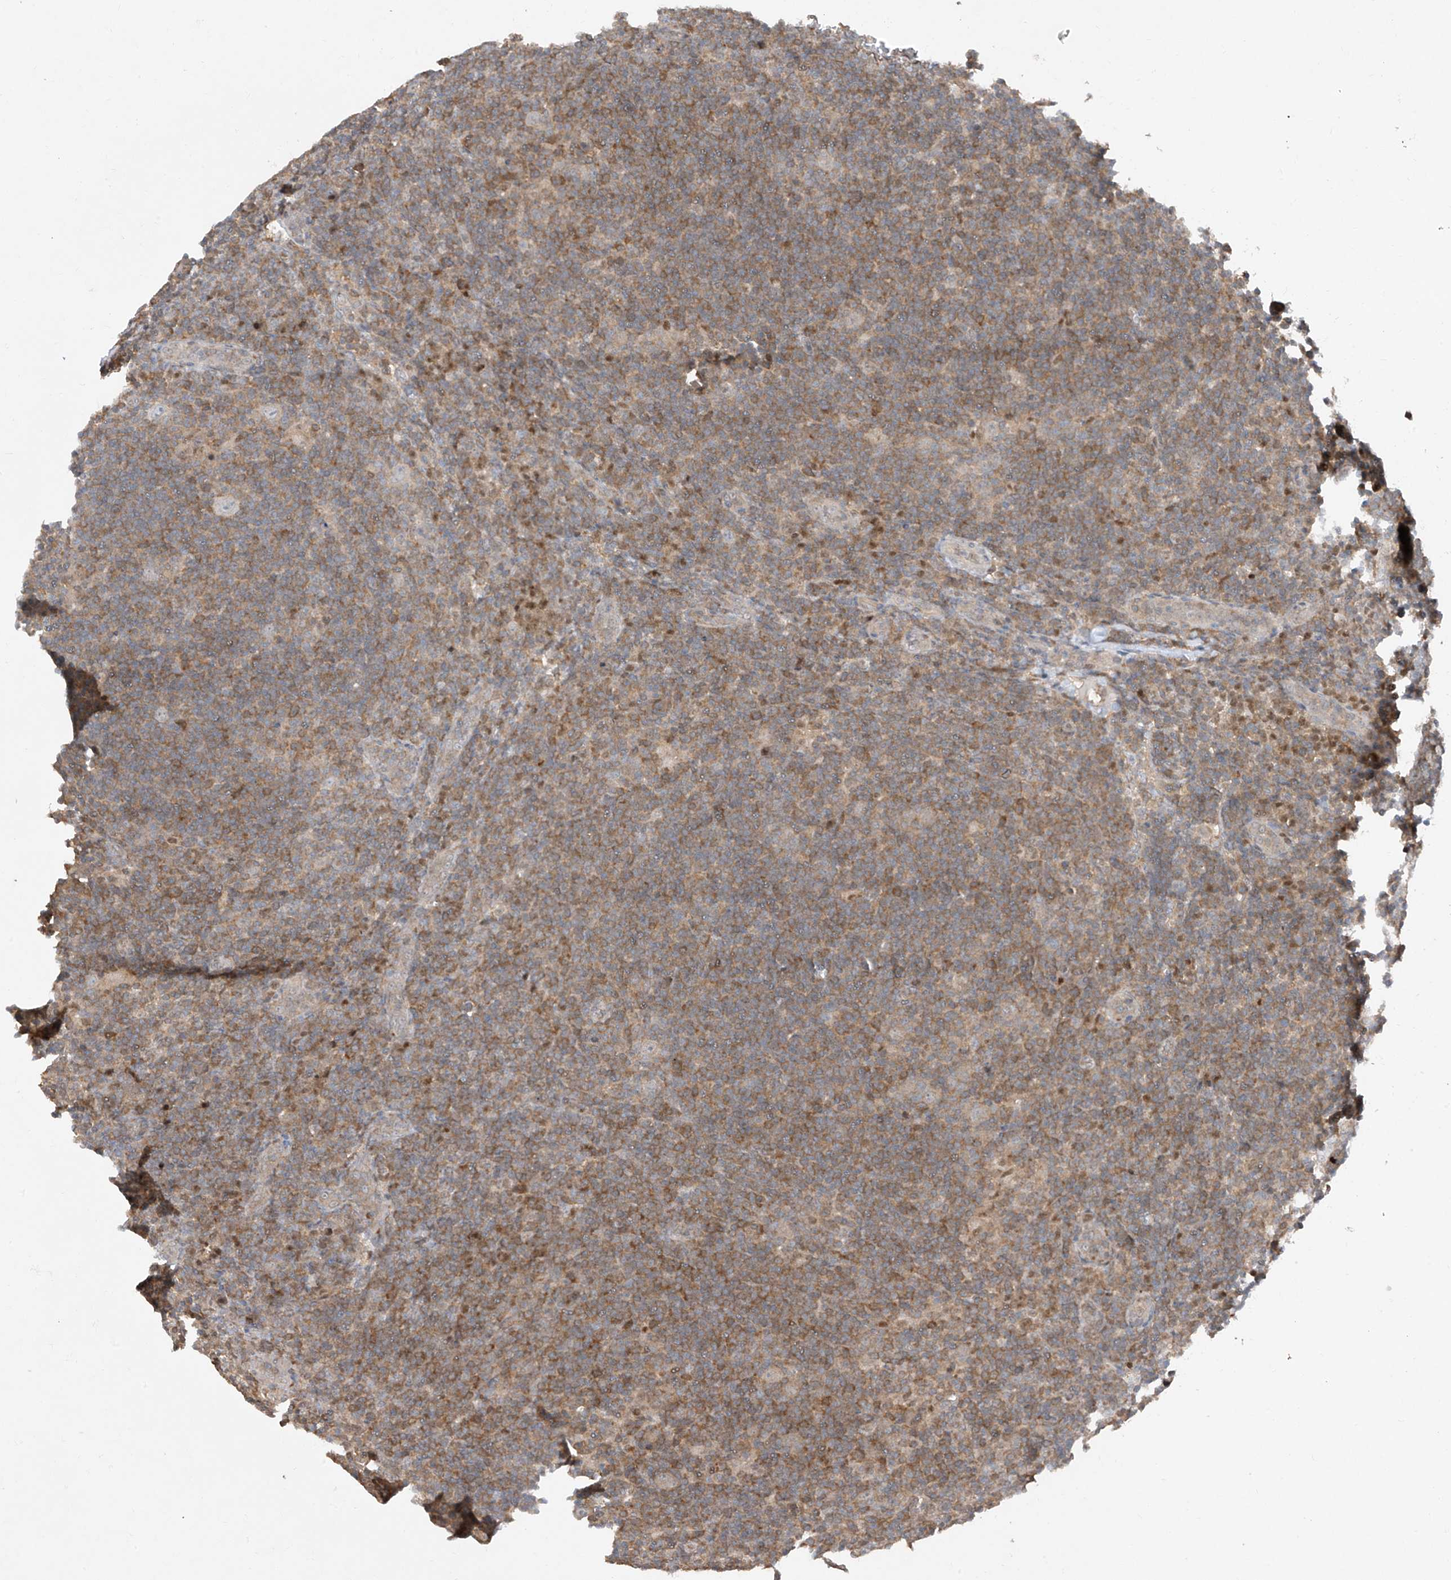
{"staining": {"intensity": "negative", "quantity": "none", "location": "none"}, "tissue": "lymphoma", "cell_type": "Tumor cells", "image_type": "cancer", "snomed": [{"axis": "morphology", "description": "Hodgkin's disease, NOS"}, {"axis": "topography", "description": "Lymph node"}], "caption": "A high-resolution image shows immunohistochemistry staining of Hodgkin's disease, which demonstrates no significant positivity in tumor cells.", "gene": "ZNF358", "patient": {"sex": "female", "age": 57}}